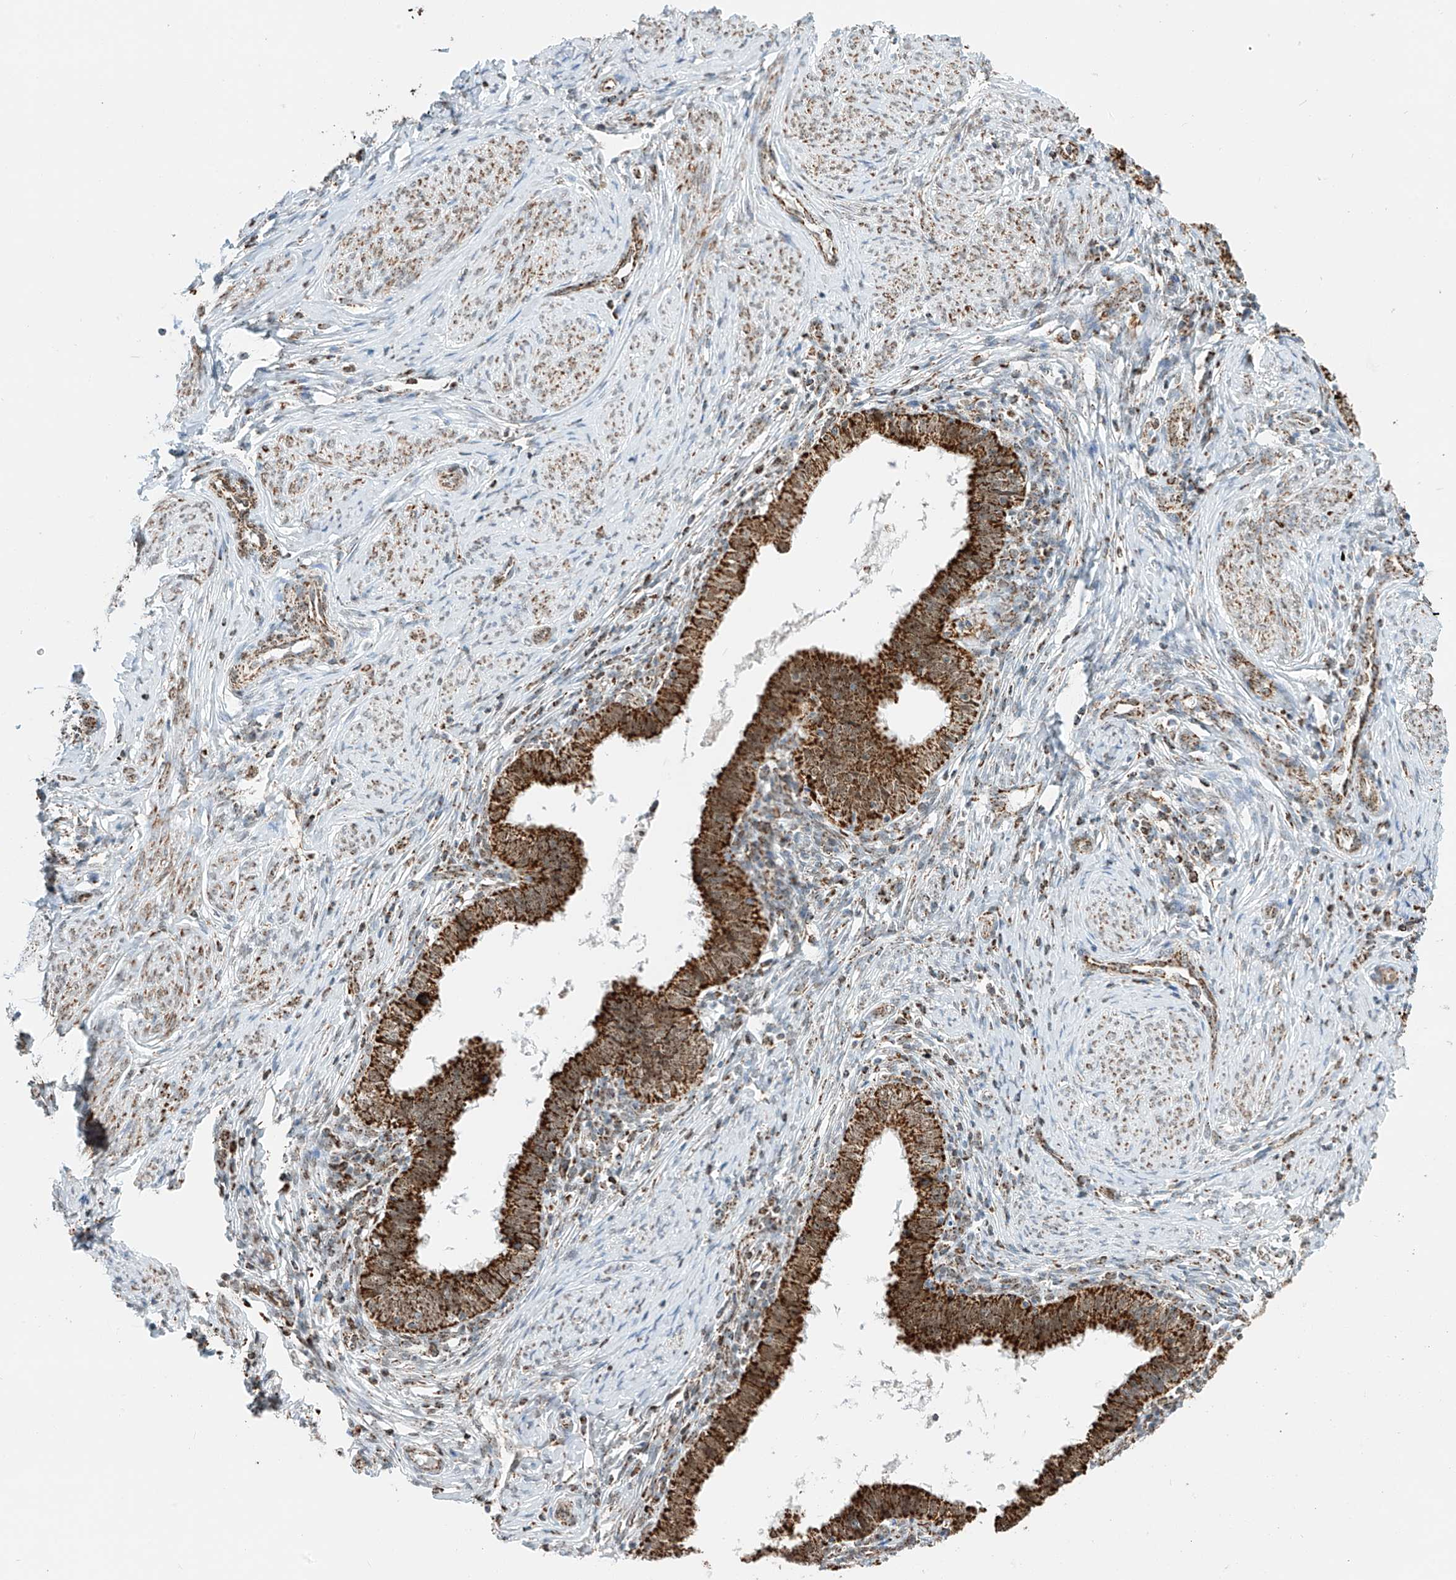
{"staining": {"intensity": "strong", "quantity": ">75%", "location": "cytoplasmic/membranous"}, "tissue": "cervical cancer", "cell_type": "Tumor cells", "image_type": "cancer", "snomed": [{"axis": "morphology", "description": "Adenocarcinoma, NOS"}, {"axis": "topography", "description": "Cervix"}], "caption": "Tumor cells reveal high levels of strong cytoplasmic/membranous positivity in approximately >75% of cells in cervical adenocarcinoma.", "gene": "PPA2", "patient": {"sex": "female", "age": 36}}